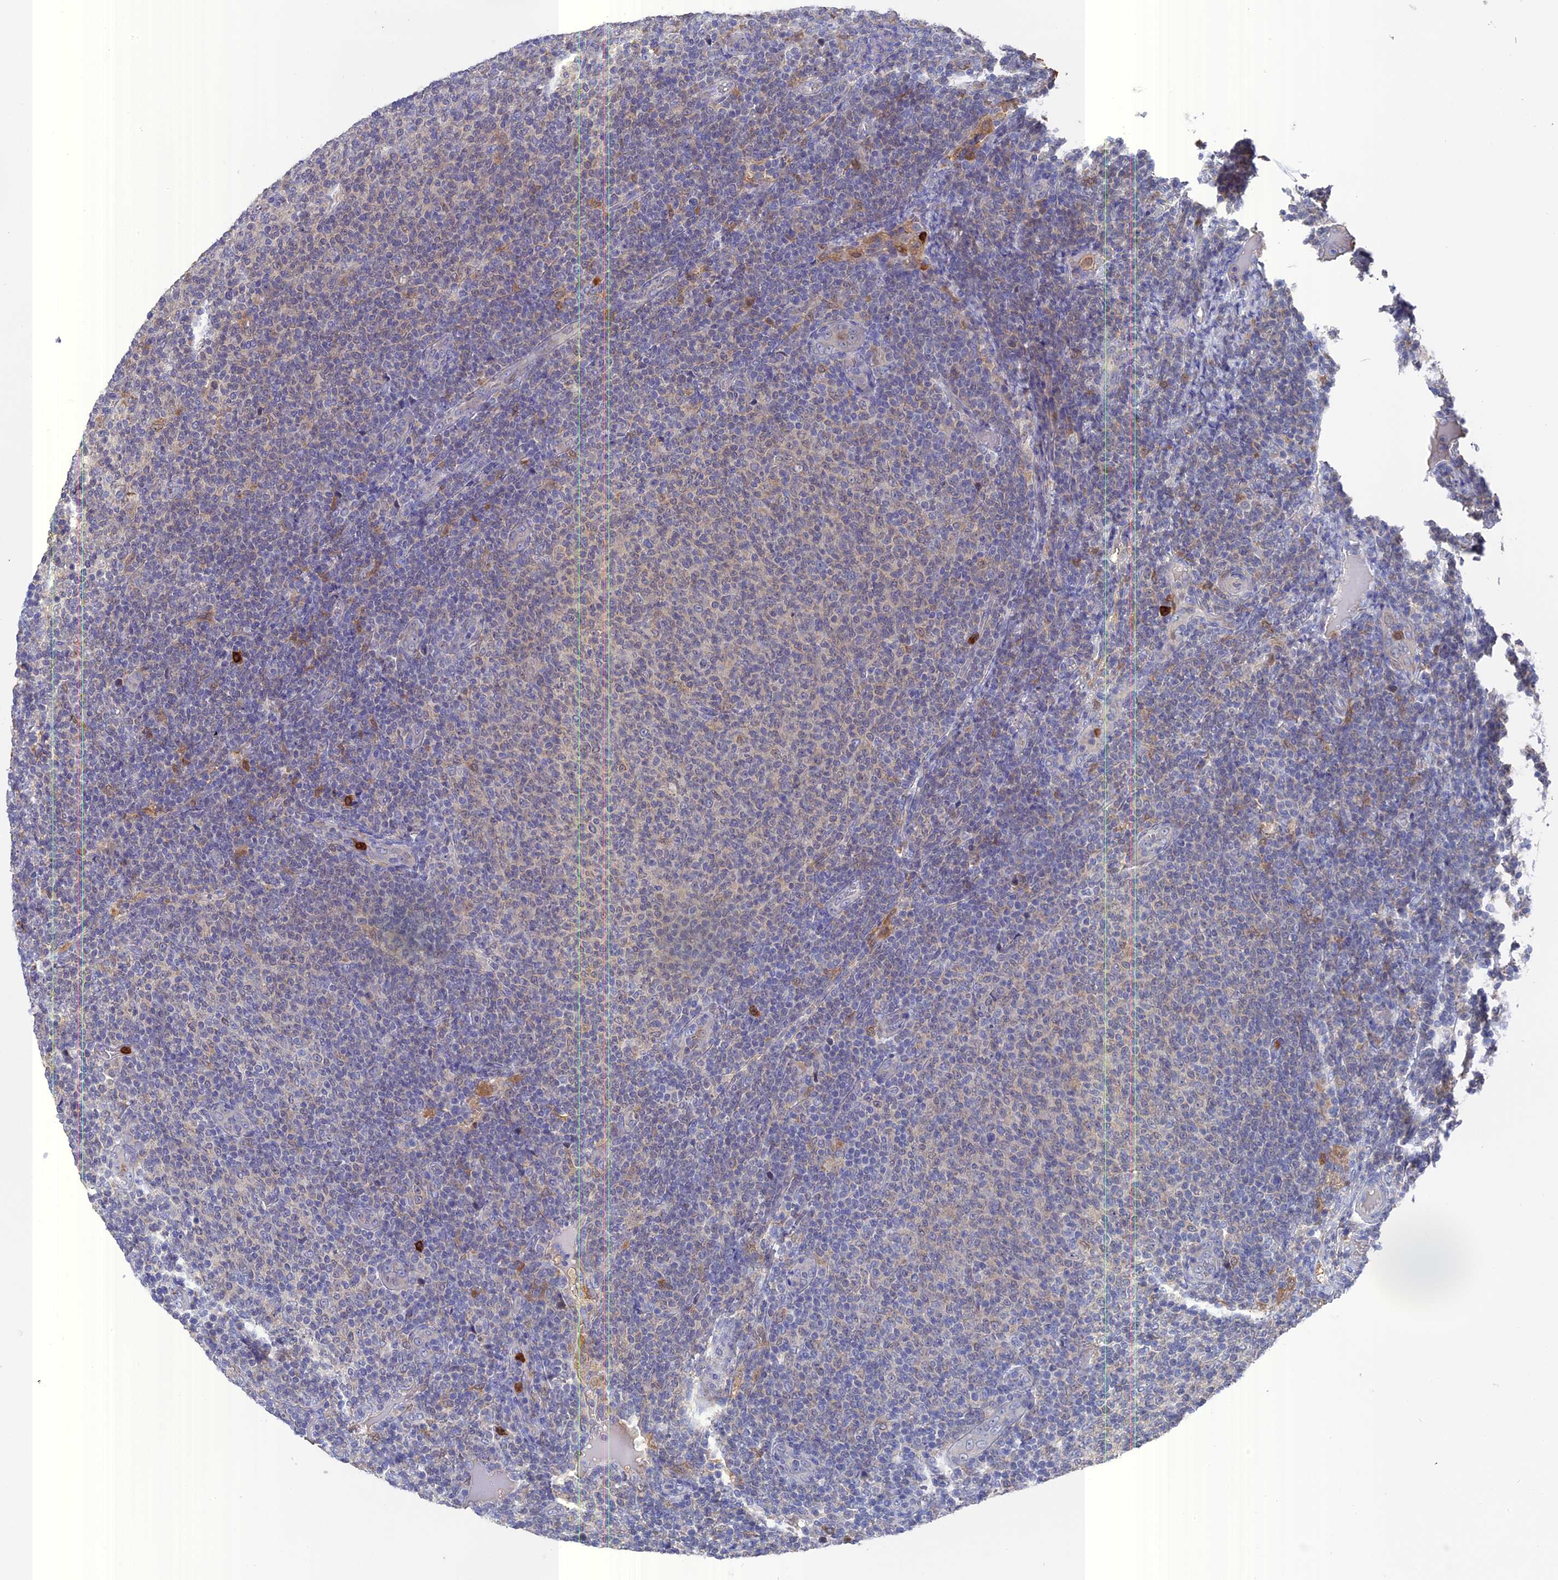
{"staining": {"intensity": "negative", "quantity": "none", "location": "none"}, "tissue": "lymphoma", "cell_type": "Tumor cells", "image_type": "cancer", "snomed": [{"axis": "morphology", "description": "Malignant lymphoma, non-Hodgkin's type, Low grade"}, {"axis": "topography", "description": "Lymph node"}], "caption": "Image shows no protein positivity in tumor cells of lymphoma tissue. (DAB (3,3'-diaminobenzidine) IHC visualized using brightfield microscopy, high magnification).", "gene": "NCF4", "patient": {"sex": "male", "age": 66}}